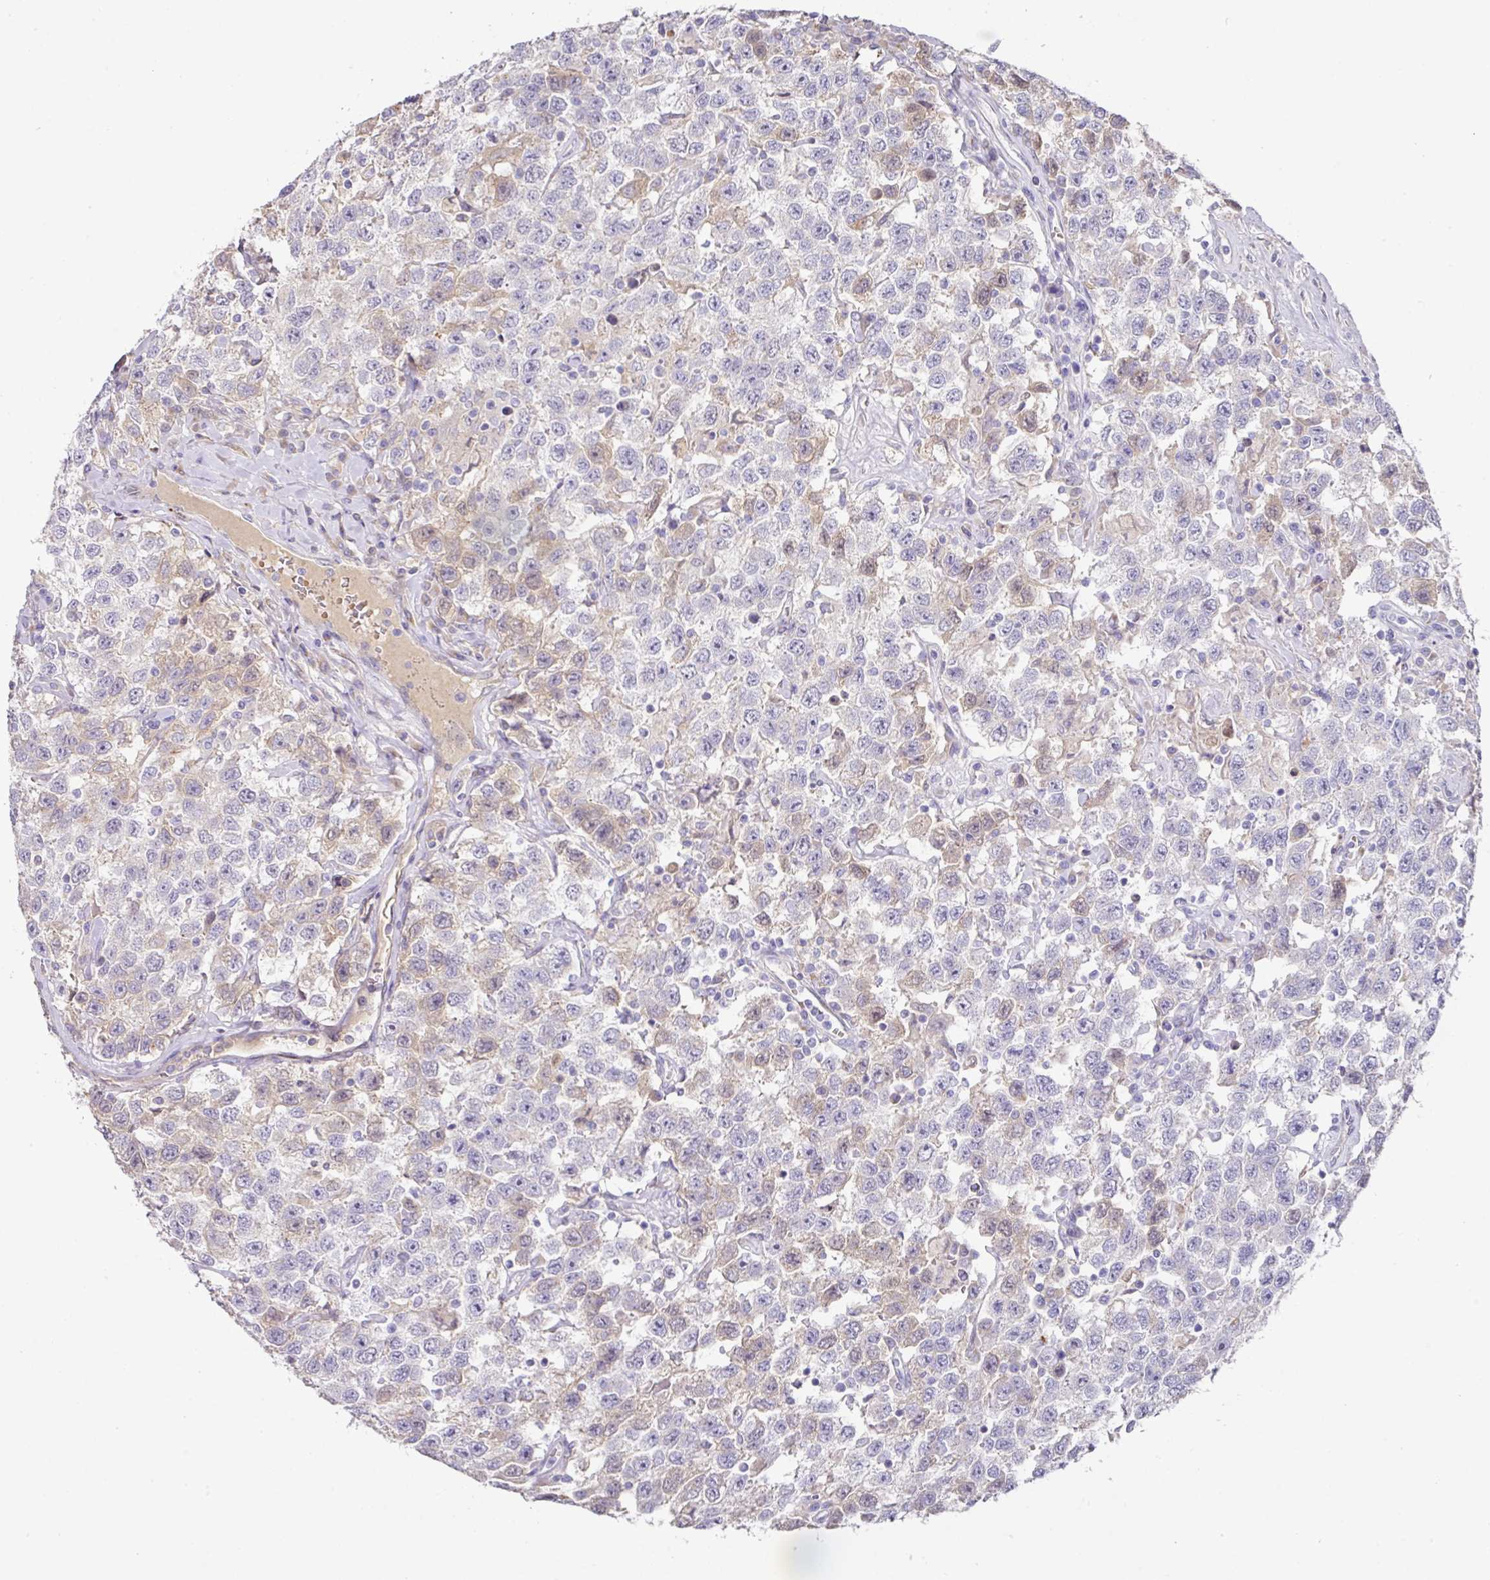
{"staining": {"intensity": "weak", "quantity": "<25%", "location": "cytoplasmic/membranous"}, "tissue": "testis cancer", "cell_type": "Tumor cells", "image_type": "cancer", "snomed": [{"axis": "morphology", "description": "Seminoma, NOS"}, {"axis": "topography", "description": "Testis"}], "caption": "This is a micrograph of immunohistochemistry staining of seminoma (testis), which shows no staining in tumor cells. The staining was performed using DAB (3,3'-diaminobenzidine) to visualize the protein expression in brown, while the nuclei were stained in blue with hematoxylin (Magnification: 20x).", "gene": "TARM1", "patient": {"sex": "male", "age": 41}}